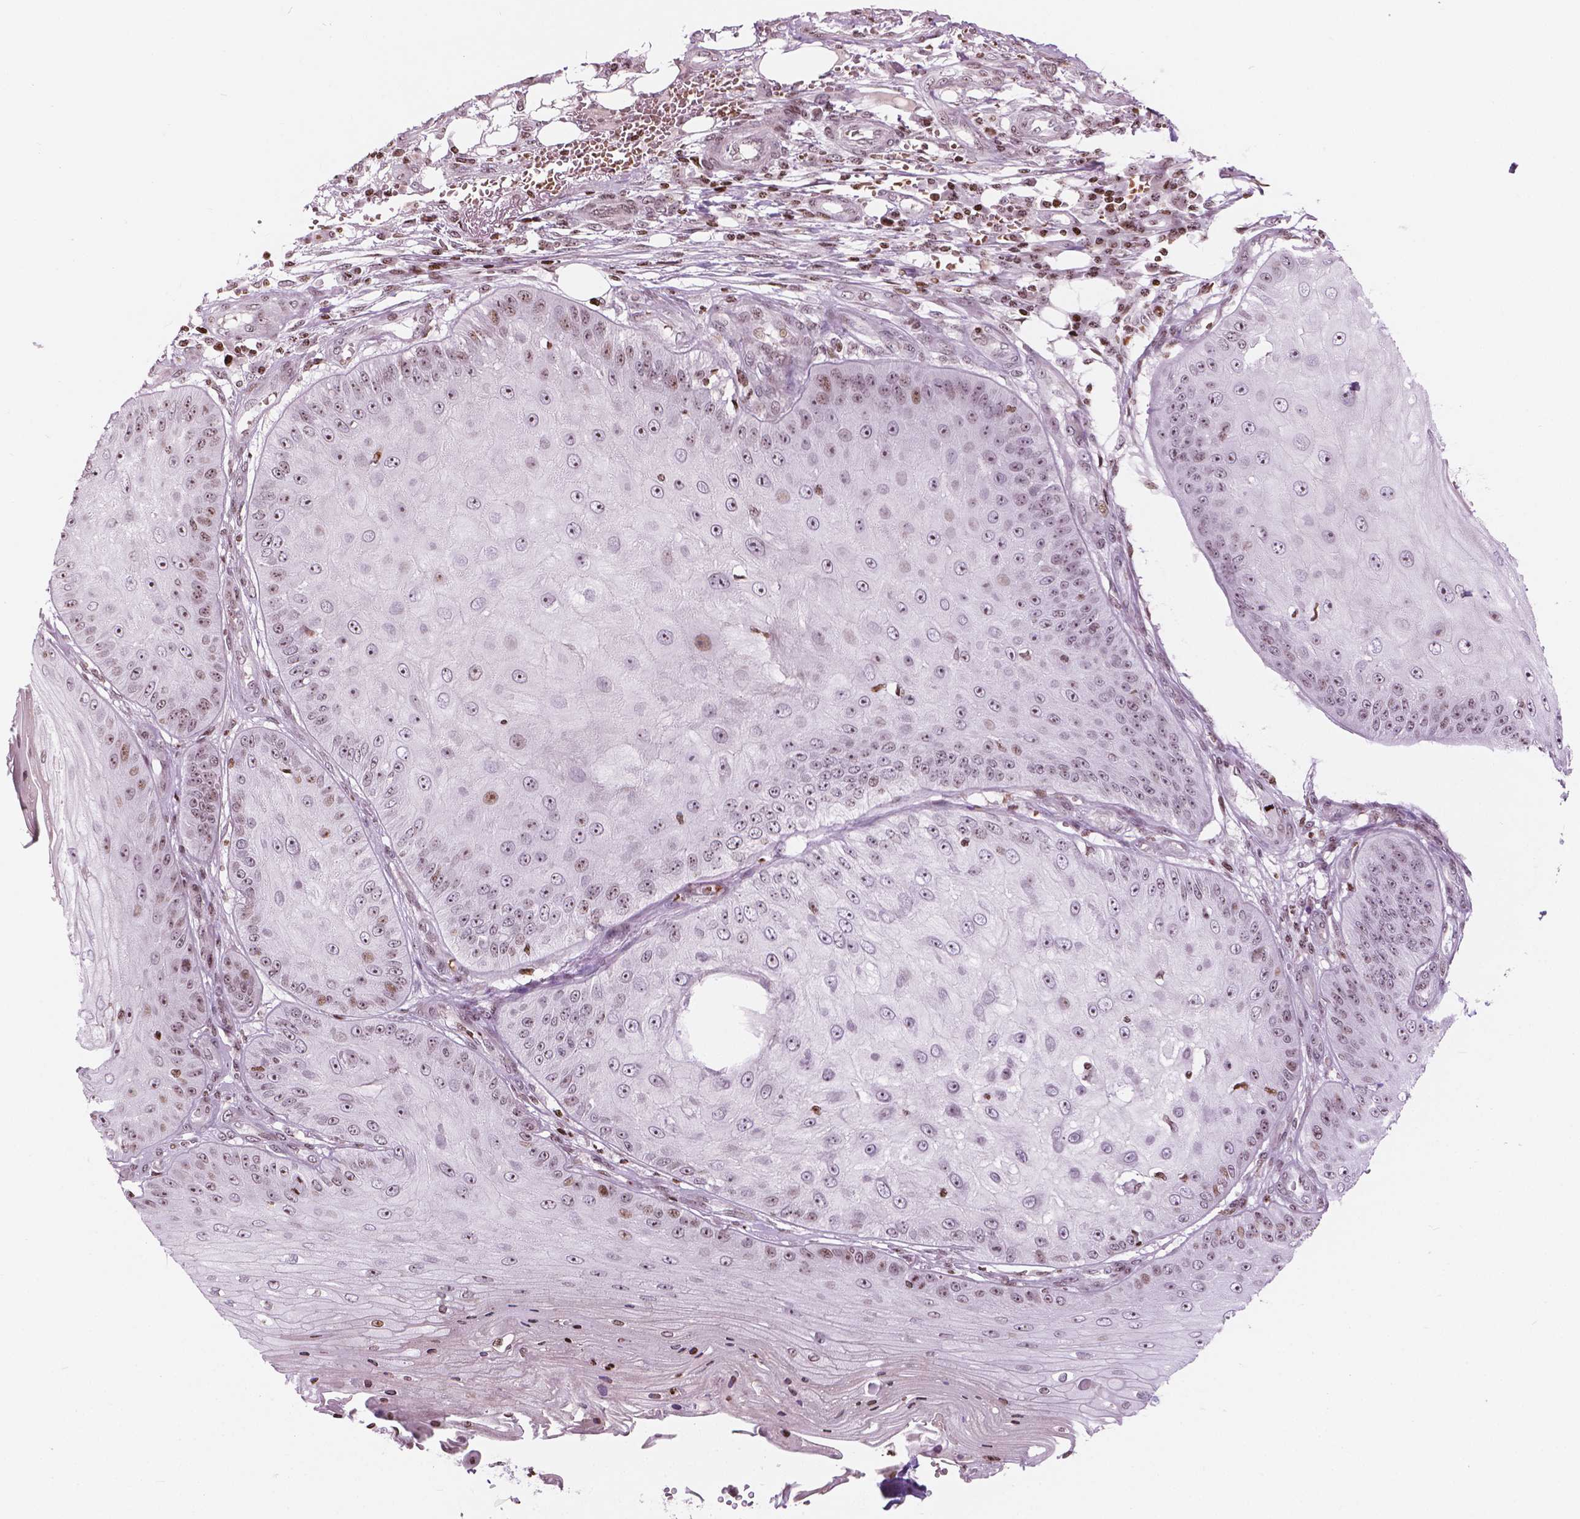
{"staining": {"intensity": "moderate", "quantity": "25%-75%", "location": "nuclear"}, "tissue": "skin cancer", "cell_type": "Tumor cells", "image_type": "cancer", "snomed": [{"axis": "morphology", "description": "Squamous cell carcinoma, NOS"}, {"axis": "topography", "description": "Skin"}], "caption": "Tumor cells exhibit medium levels of moderate nuclear positivity in approximately 25%-75% of cells in human skin squamous cell carcinoma. (IHC, brightfield microscopy, high magnification).", "gene": "PIP4K2A", "patient": {"sex": "male", "age": 70}}